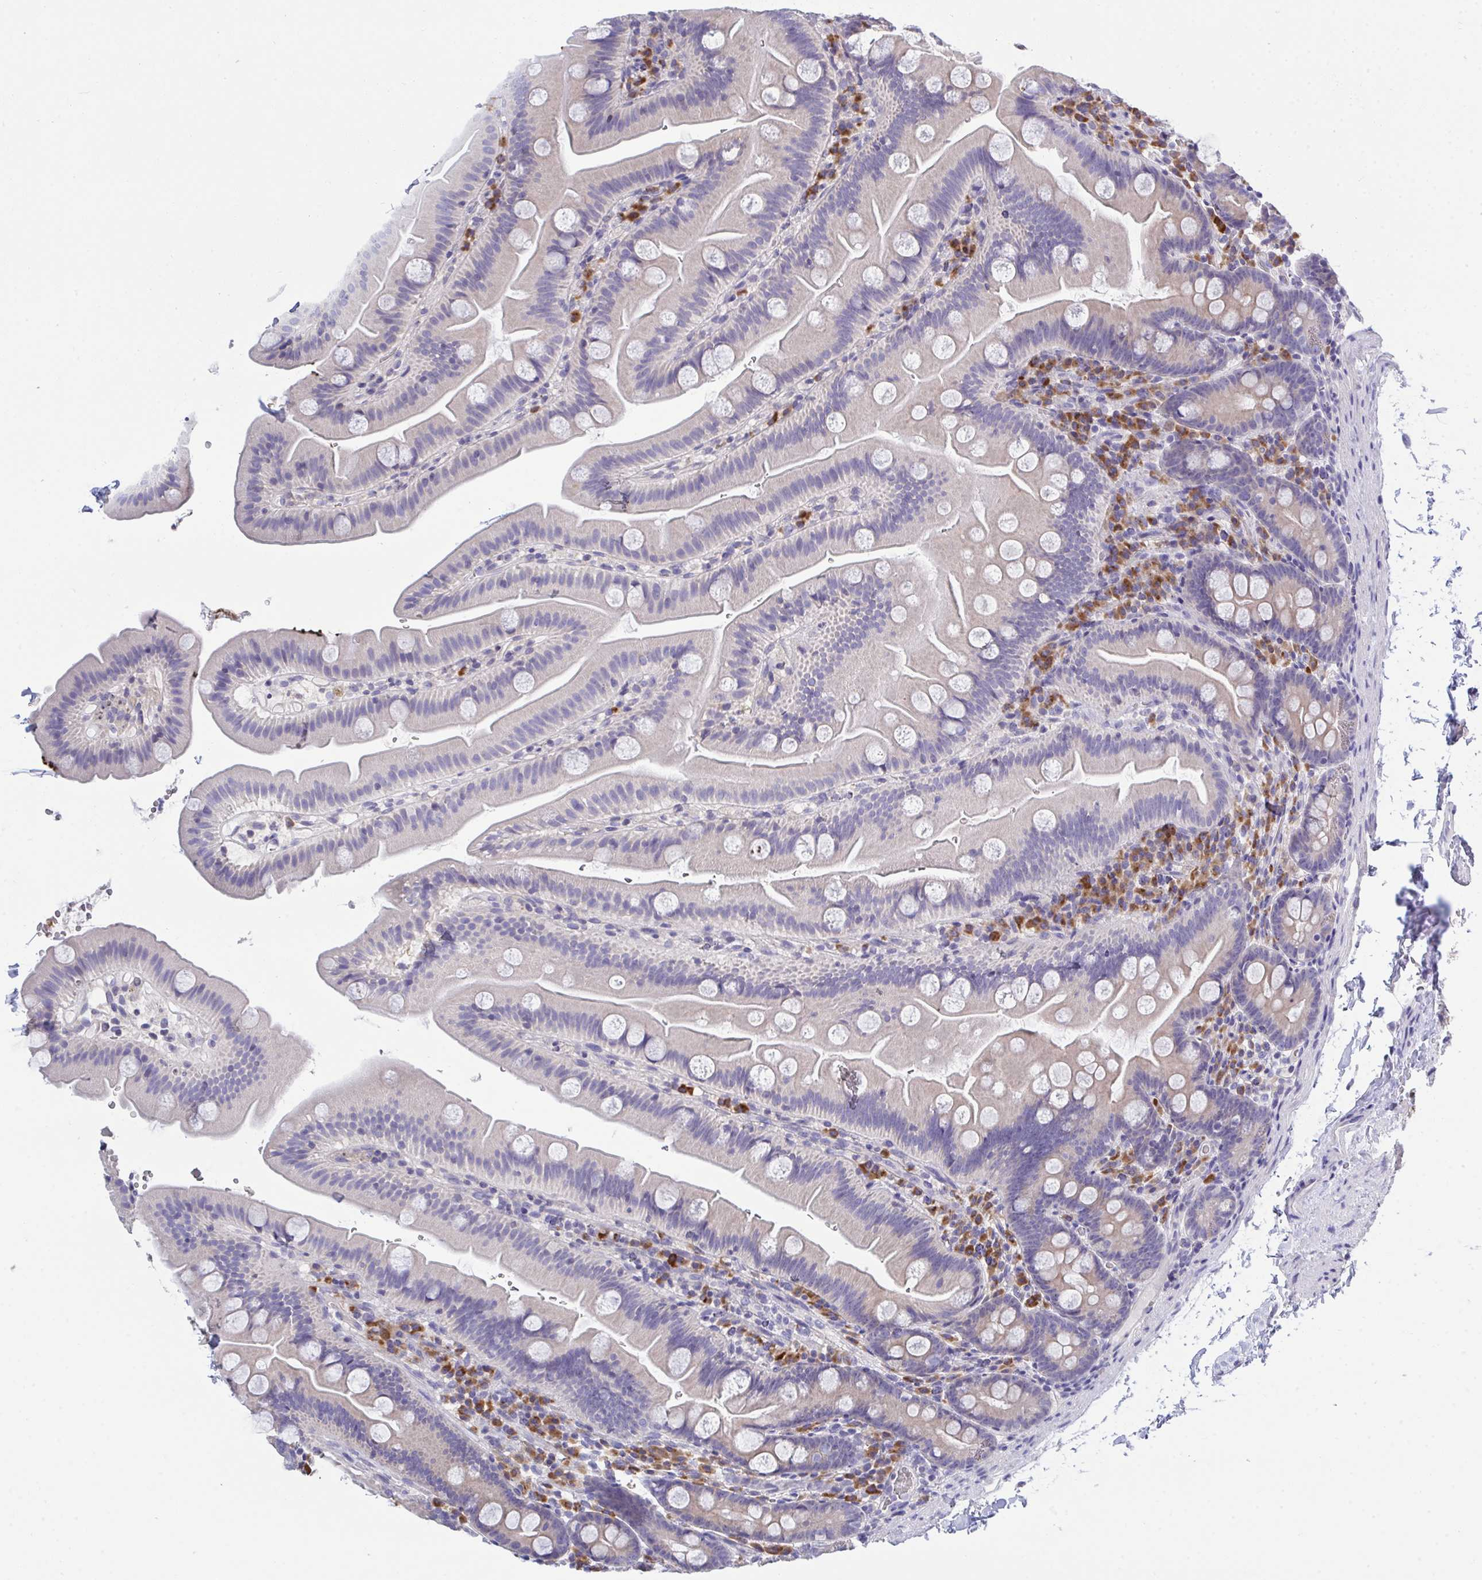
{"staining": {"intensity": "negative", "quantity": "none", "location": "none"}, "tissue": "small intestine", "cell_type": "Glandular cells", "image_type": "normal", "snomed": [{"axis": "morphology", "description": "Normal tissue, NOS"}, {"axis": "topography", "description": "Small intestine"}], "caption": "Protein analysis of unremarkable small intestine shows no significant staining in glandular cells. (DAB (3,3'-diaminobenzidine) immunohistochemistry visualized using brightfield microscopy, high magnification).", "gene": "LRRC58", "patient": {"sex": "female", "age": 68}}